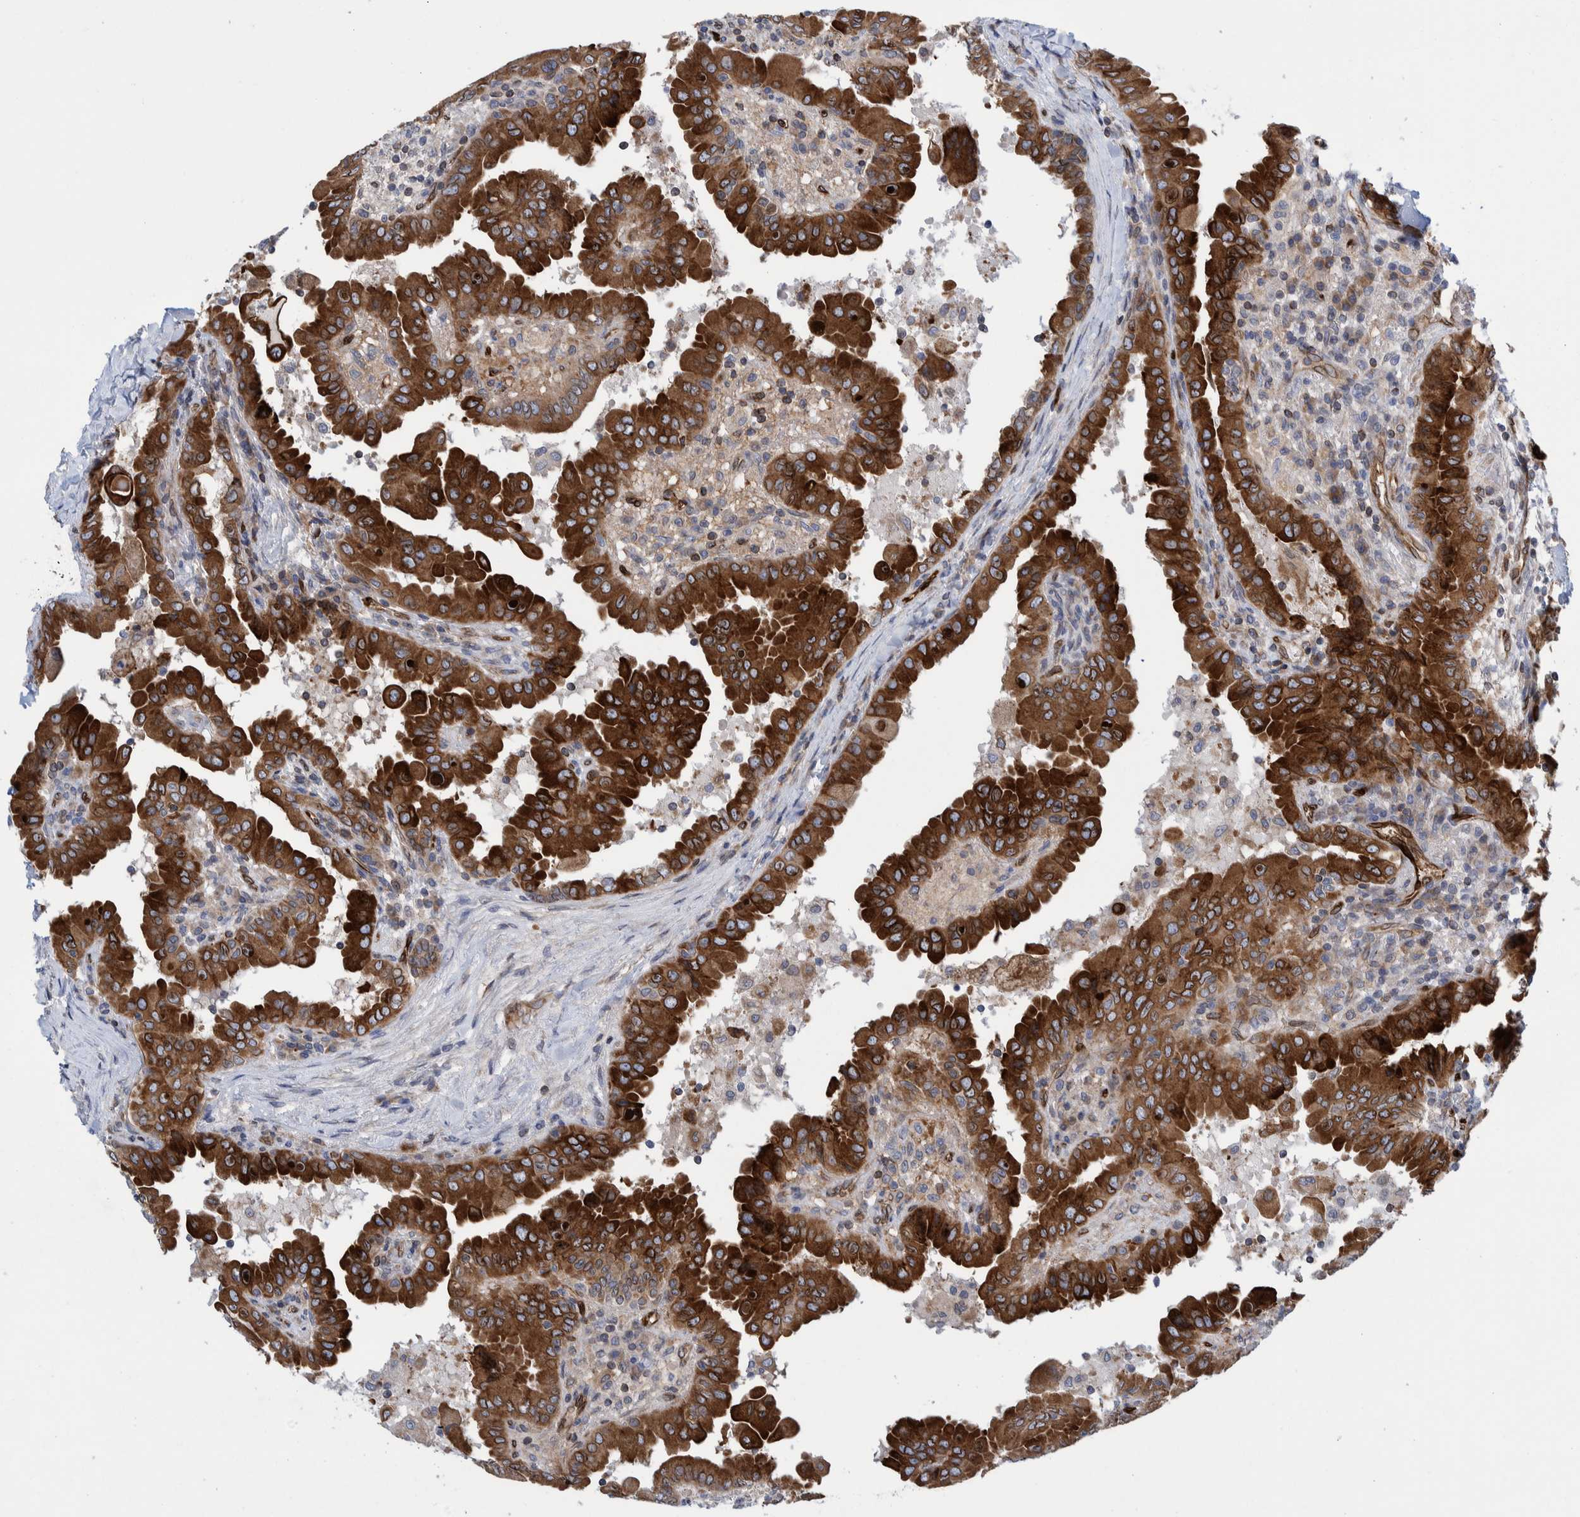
{"staining": {"intensity": "strong", "quantity": ">75%", "location": "cytoplasmic/membranous"}, "tissue": "thyroid cancer", "cell_type": "Tumor cells", "image_type": "cancer", "snomed": [{"axis": "morphology", "description": "Papillary adenocarcinoma, NOS"}, {"axis": "topography", "description": "Thyroid gland"}], "caption": "Thyroid cancer stained with a protein marker displays strong staining in tumor cells.", "gene": "THEM6", "patient": {"sex": "male", "age": 33}}